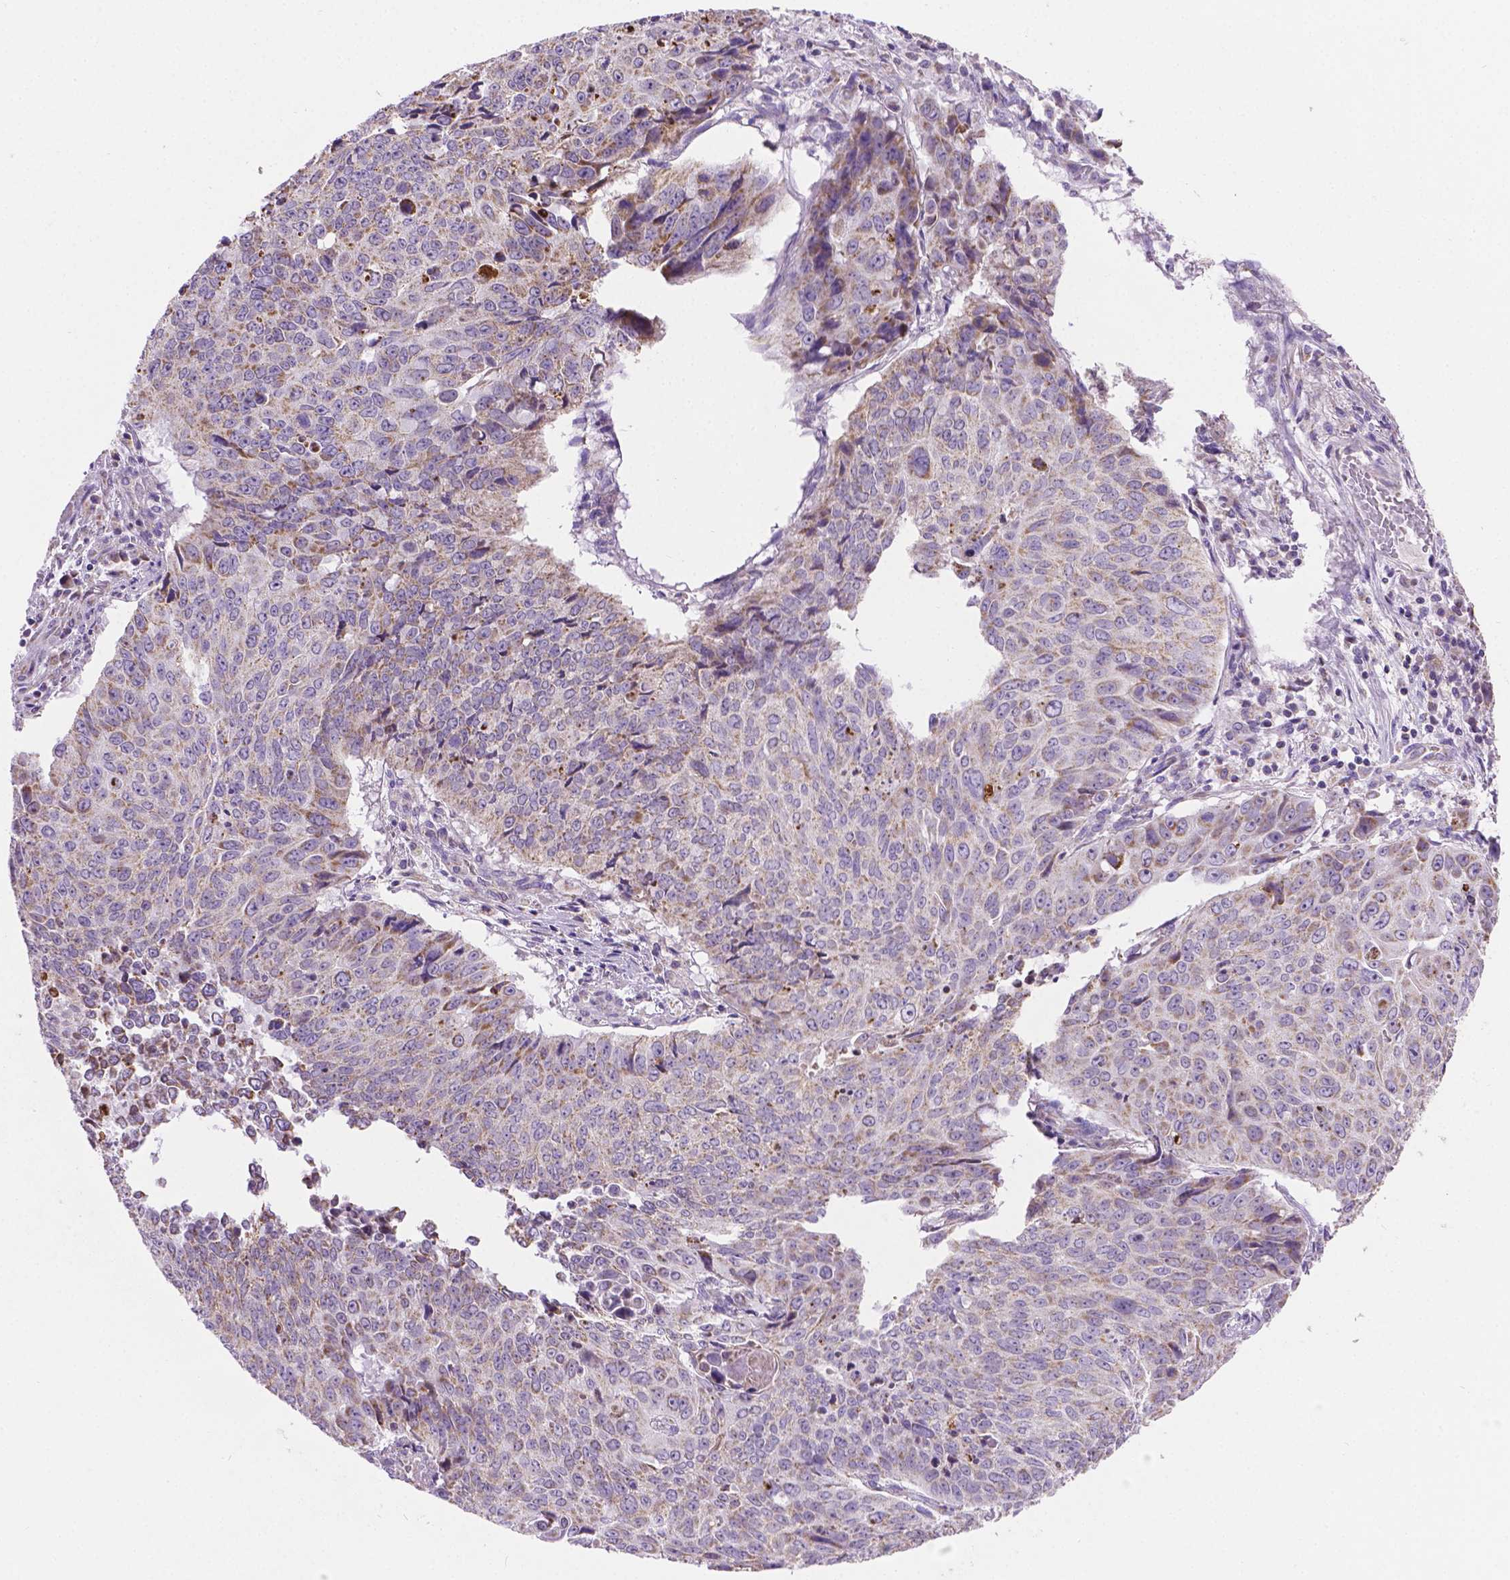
{"staining": {"intensity": "weak", "quantity": "<25%", "location": "cytoplasmic/membranous"}, "tissue": "lung cancer", "cell_type": "Tumor cells", "image_type": "cancer", "snomed": [{"axis": "morphology", "description": "Normal tissue, NOS"}, {"axis": "morphology", "description": "Squamous cell carcinoma, NOS"}, {"axis": "topography", "description": "Bronchus"}, {"axis": "topography", "description": "Lung"}], "caption": "A high-resolution micrograph shows immunohistochemistry staining of lung cancer, which exhibits no significant staining in tumor cells.", "gene": "CSPG5", "patient": {"sex": "male", "age": 64}}